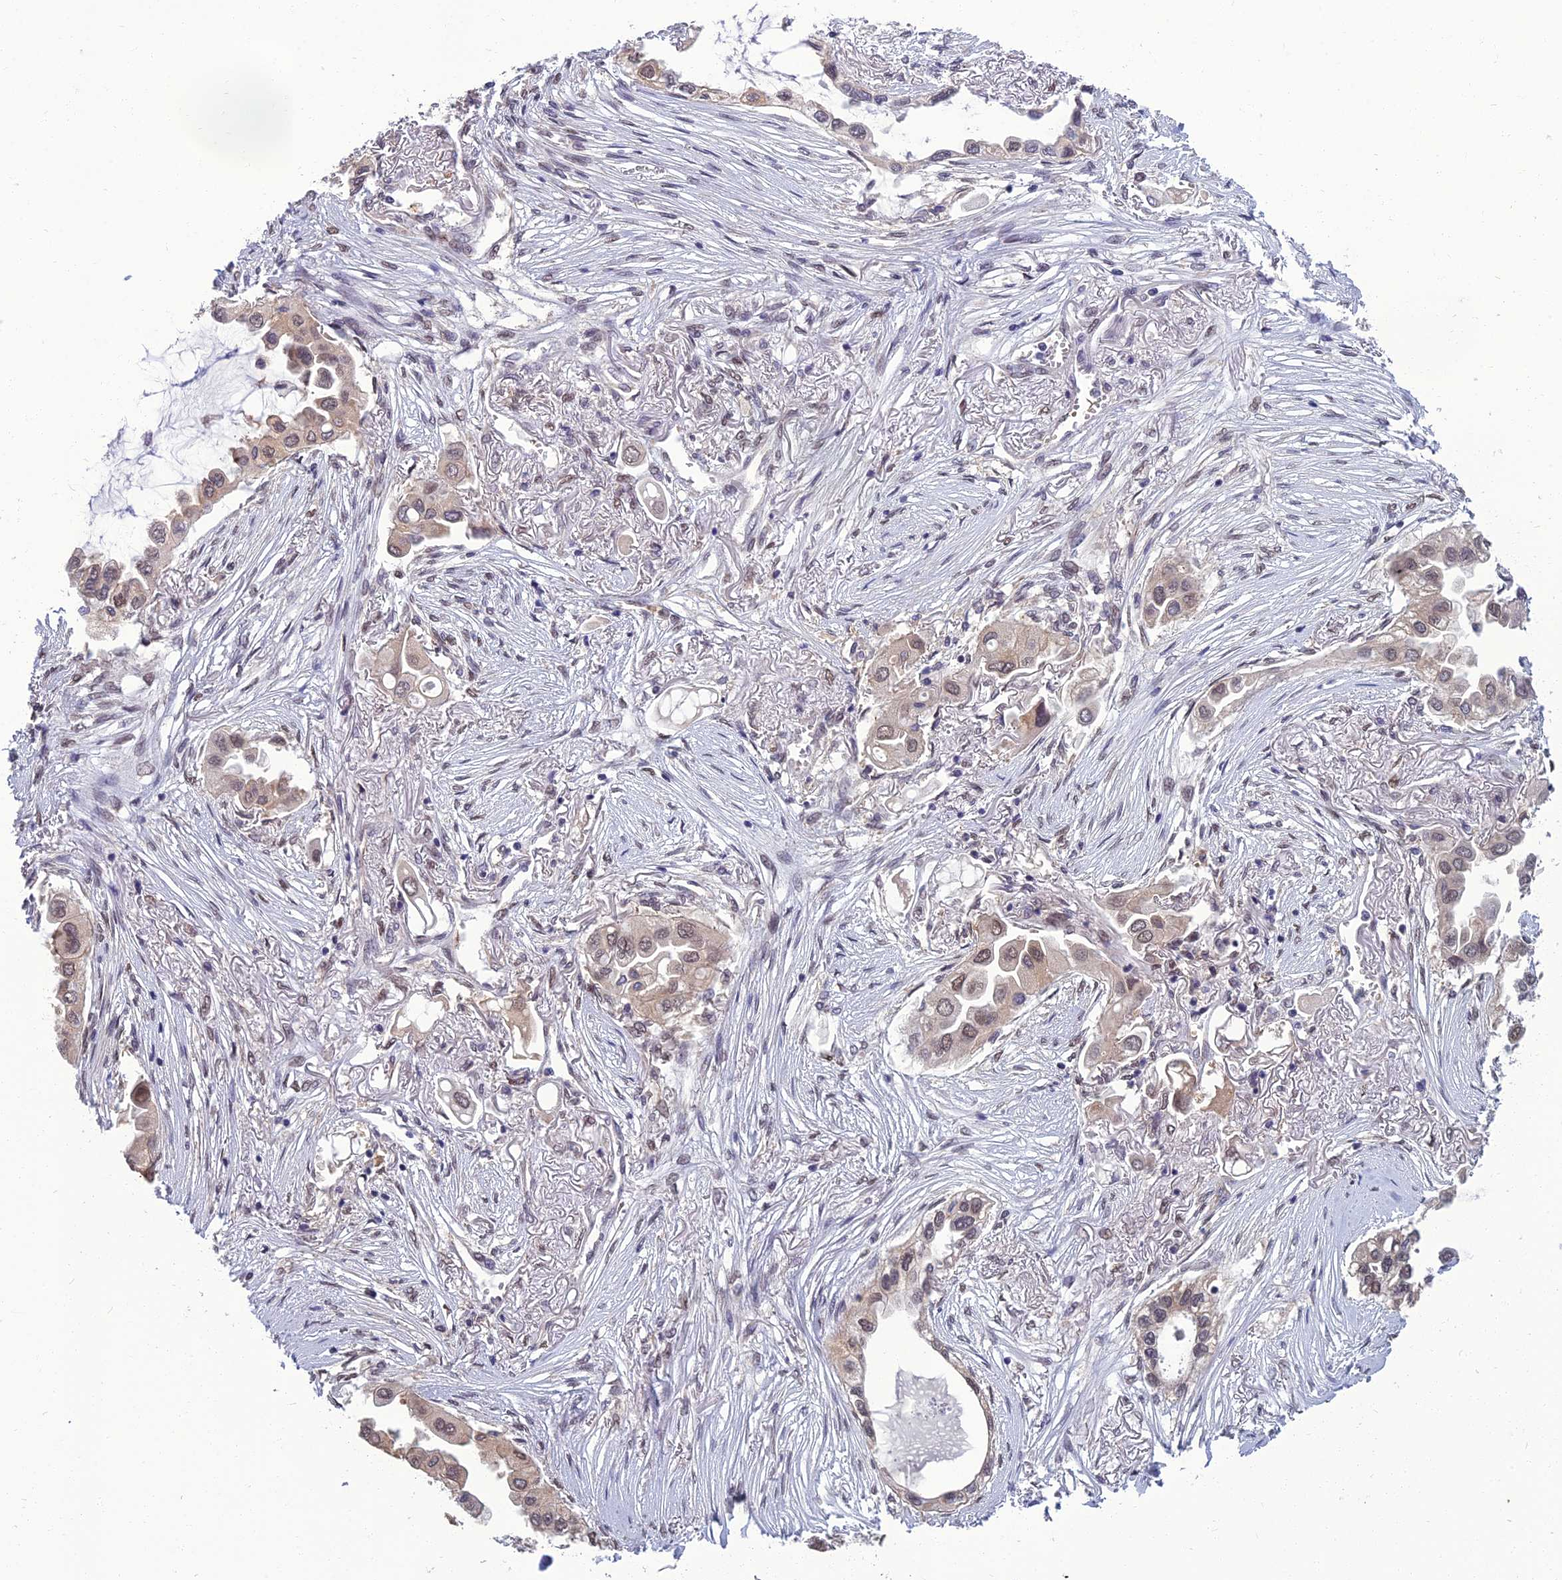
{"staining": {"intensity": "weak", "quantity": ">75%", "location": "nuclear"}, "tissue": "lung cancer", "cell_type": "Tumor cells", "image_type": "cancer", "snomed": [{"axis": "morphology", "description": "Adenocarcinoma, NOS"}, {"axis": "topography", "description": "Lung"}], "caption": "This is a micrograph of immunohistochemistry (IHC) staining of lung cancer, which shows weak expression in the nuclear of tumor cells.", "gene": "NR4A3", "patient": {"sex": "female", "age": 76}}